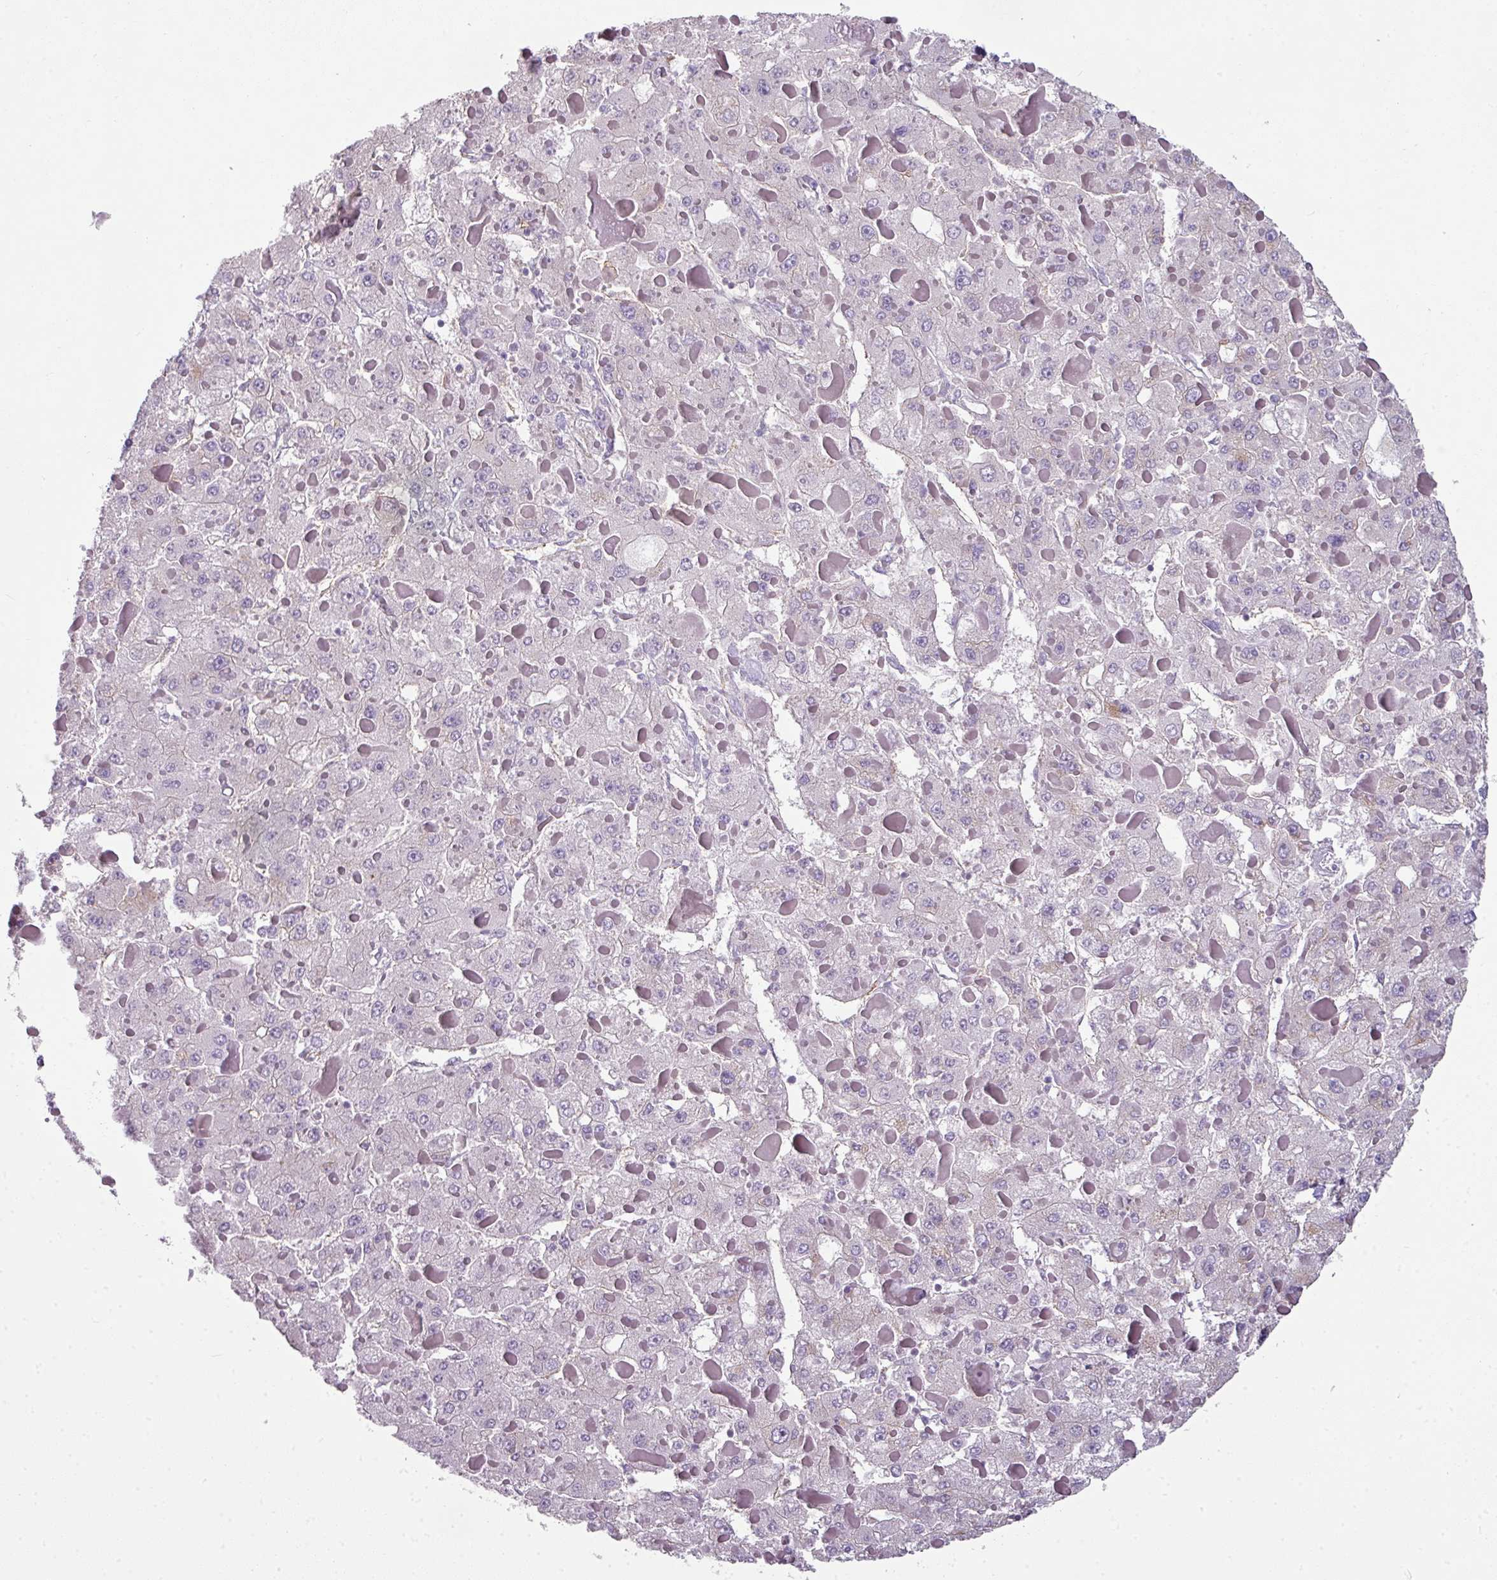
{"staining": {"intensity": "negative", "quantity": "none", "location": "none"}, "tissue": "liver cancer", "cell_type": "Tumor cells", "image_type": "cancer", "snomed": [{"axis": "morphology", "description": "Carcinoma, Hepatocellular, NOS"}, {"axis": "topography", "description": "Liver"}], "caption": "The IHC image has no significant expression in tumor cells of hepatocellular carcinoma (liver) tissue.", "gene": "C19orf33", "patient": {"sex": "female", "age": 73}}